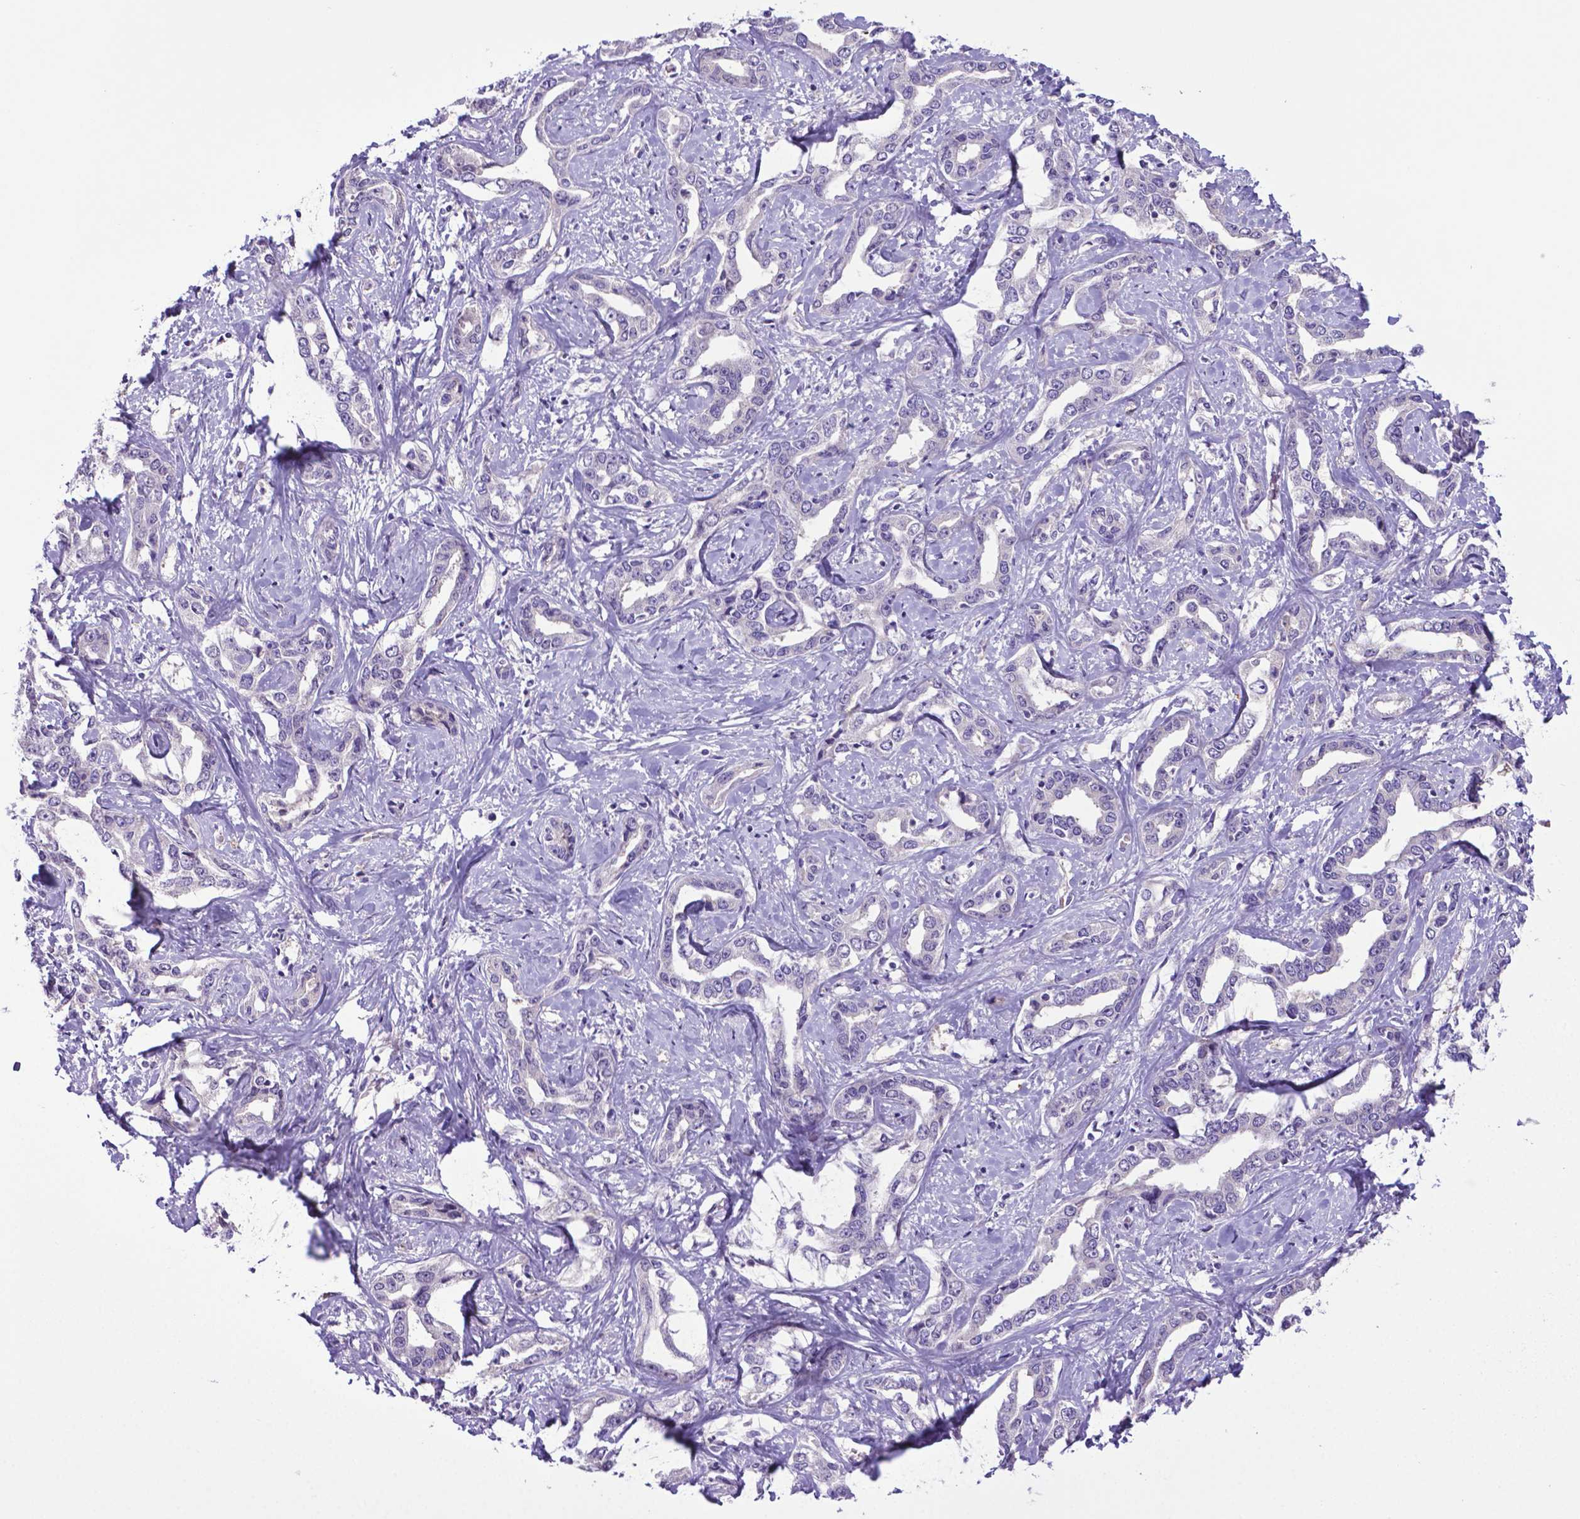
{"staining": {"intensity": "negative", "quantity": "none", "location": "none"}, "tissue": "liver cancer", "cell_type": "Tumor cells", "image_type": "cancer", "snomed": [{"axis": "morphology", "description": "Cholangiocarcinoma"}, {"axis": "topography", "description": "Liver"}], "caption": "Tumor cells are negative for brown protein staining in liver cancer (cholangiocarcinoma).", "gene": "ADRA2B", "patient": {"sex": "male", "age": 59}}